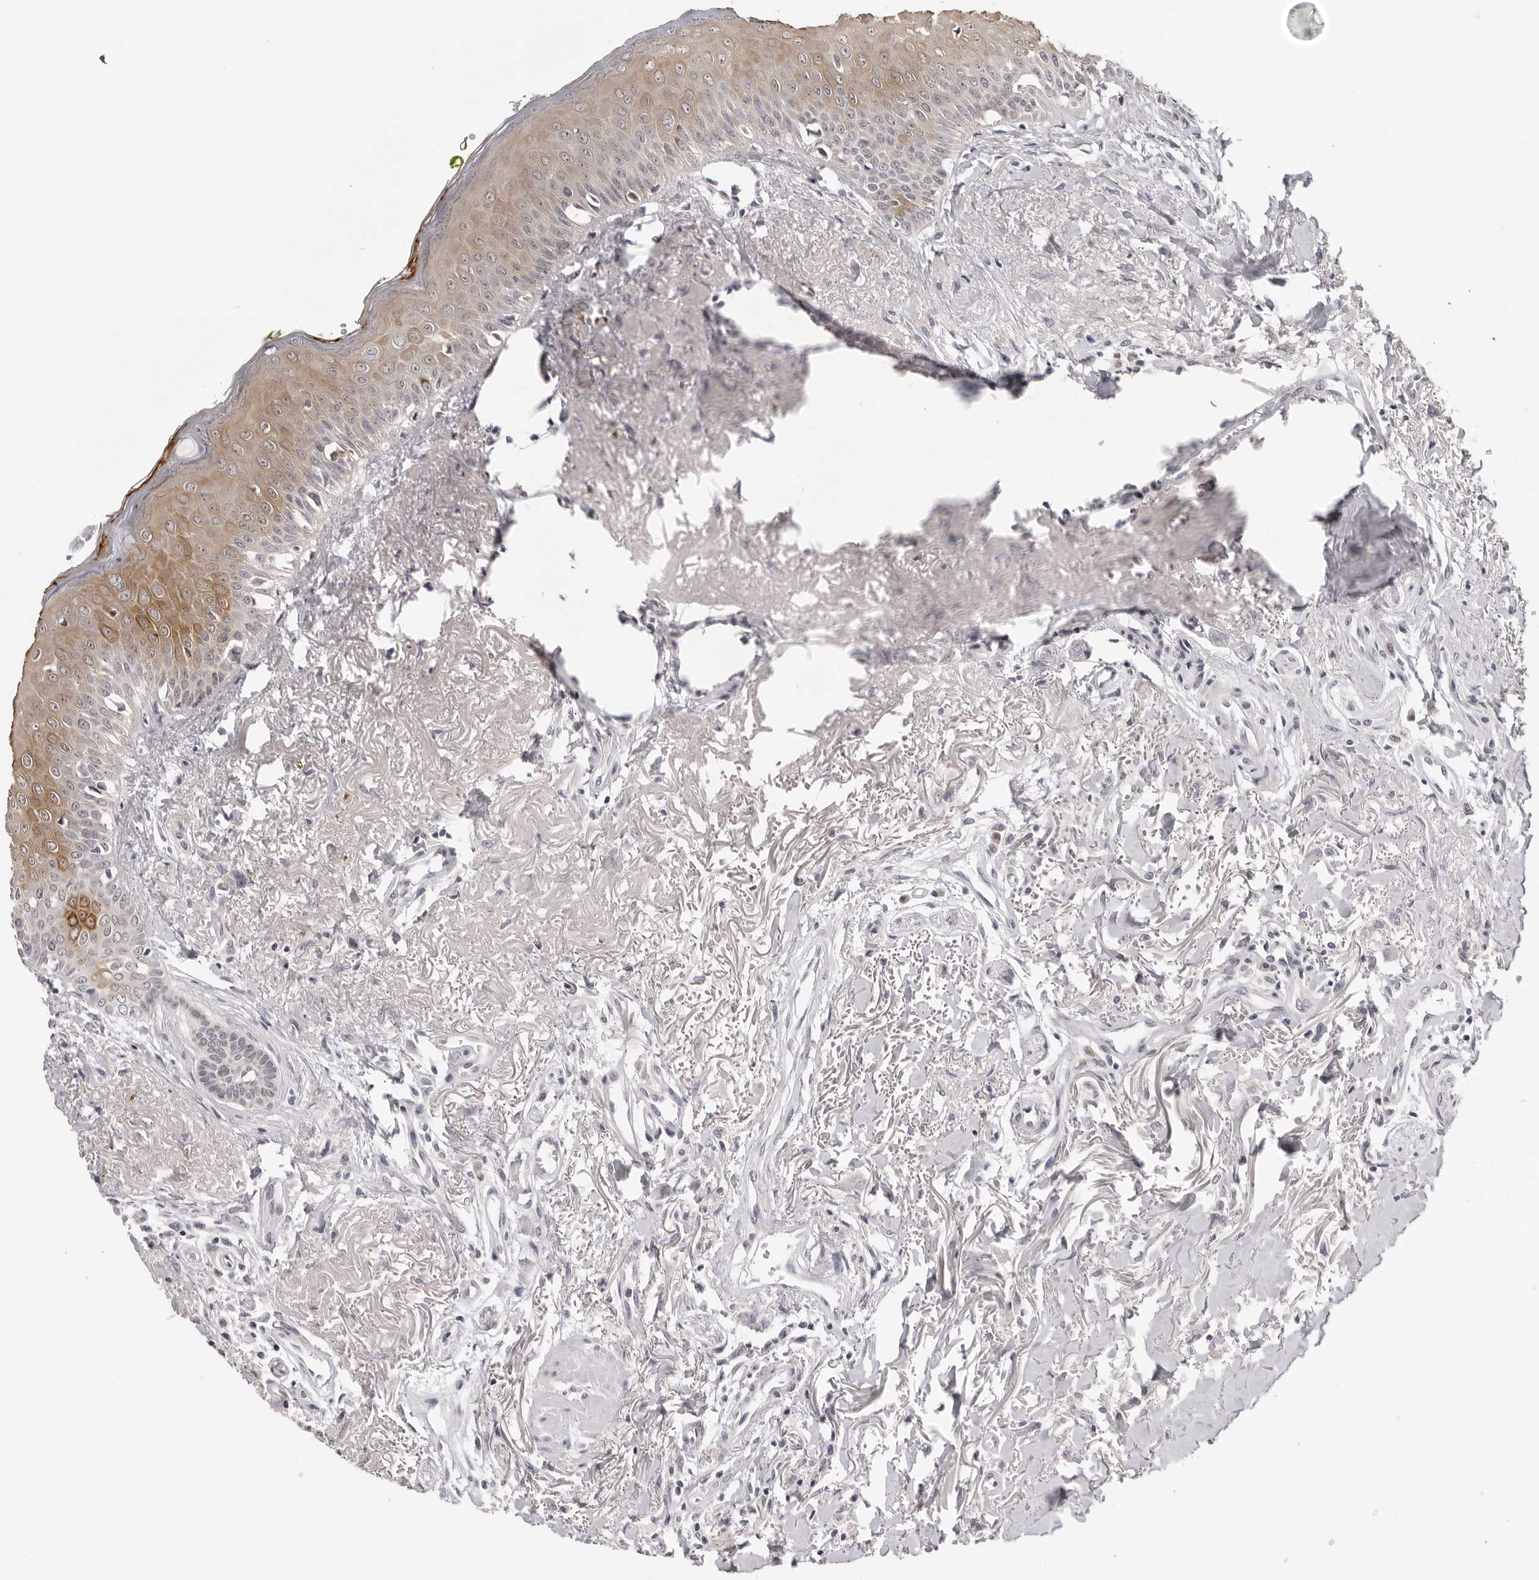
{"staining": {"intensity": "moderate", "quantity": ">75%", "location": "cytoplasmic/membranous"}, "tissue": "oral mucosa", "cell_type": "Squamous epithelial cells", "image_type": "normal", "snomed": [{"axis": "morphology", "description": "Normal tissue, NOS"}, {"axis": "topography", "description": "Oral tissue"}], "caption": "Unremarkable oral mucosa was stained to show a protein in brown. There is medium levels of moderate cytoplasmic/membranous staining in about >75% of squamous epithelial cells. The protein of interest is stained brown, and the nuclei are stained in blue (DAB IHC with brightfield microscopy, high magnification).", "gene": "PRUNE1", "patient": {"sex": "female", "age": 70}}